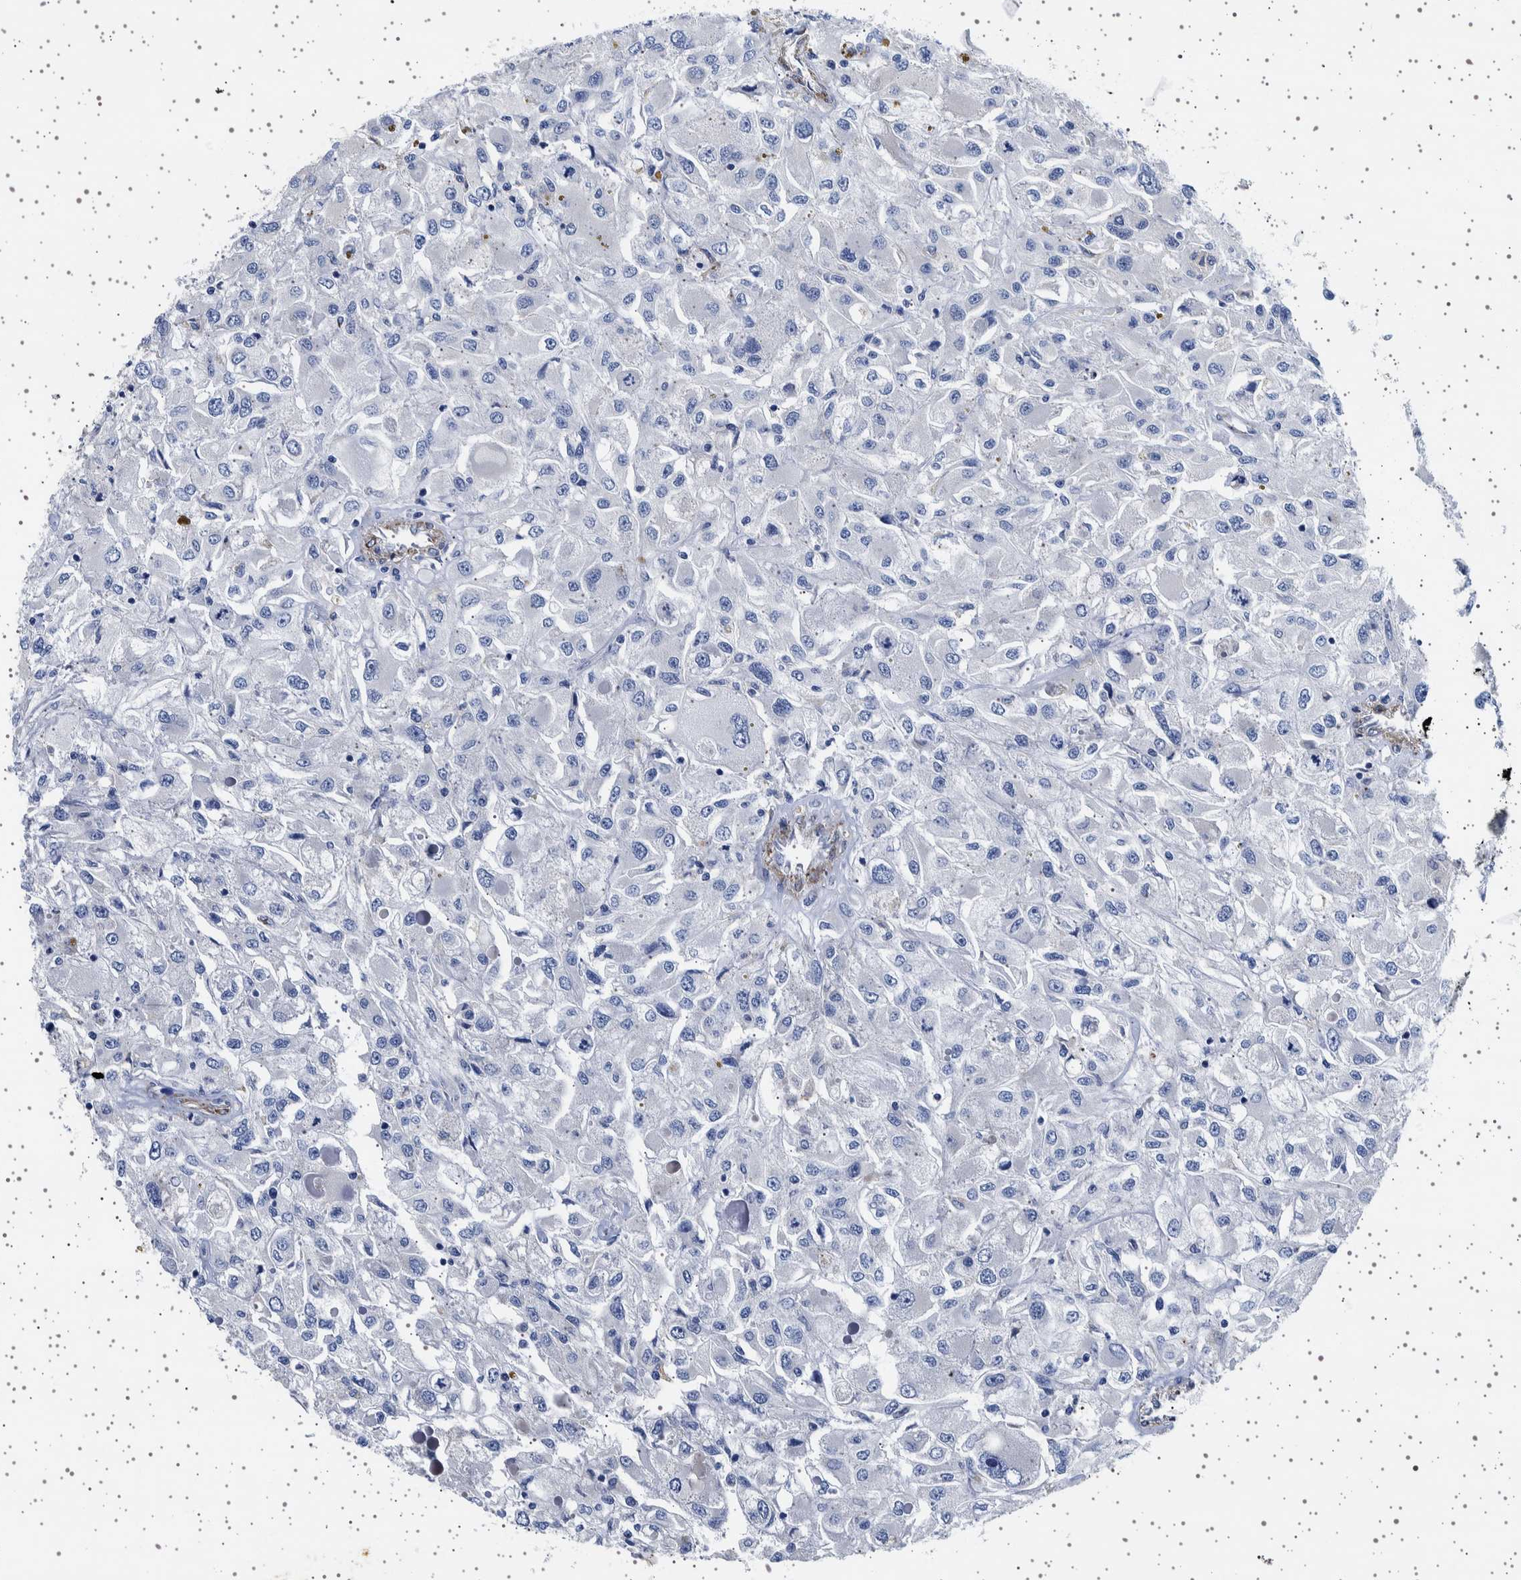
{"staining": {"intensity": "negative", "quantity": "none", "location": "none"}, "tissue": "renal cancer", "cell_type": "Tumor cells", "image_type": "cancer", "snomed": [{"axis": "morphology", "description": "Adenocarcinoma, NOS"}, {"axis": "topography", "description": "Kidney"}], "caption": "Tumor cells are negative for brown protein staining in renal cancer (adenocarcinoma).", "gene": "SEPTIN4", "patient": {"sex": "female", "age": 52}}